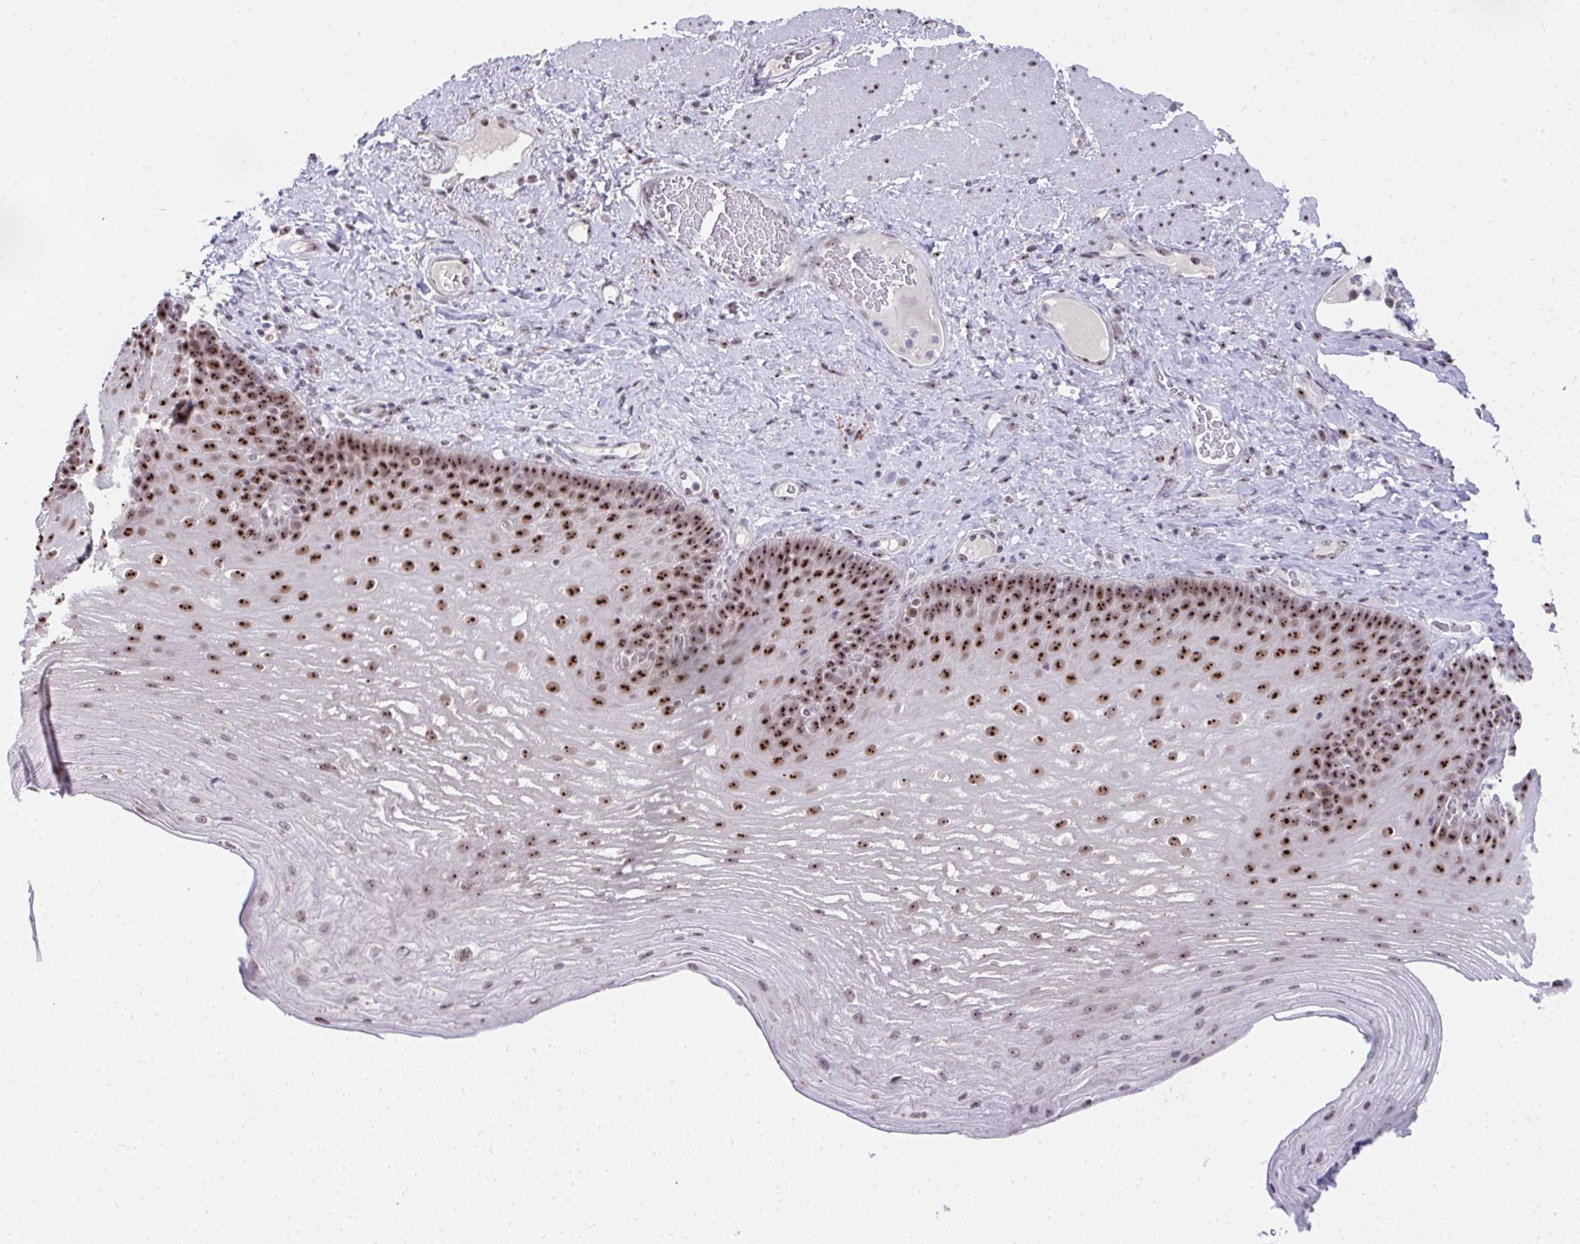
{"staining": {"intensity": "strong", "quantity": "25%-75%", "location": "nuclear"}, "tissue": "esophagus", "cell_type": "Squamous epithelial cells", "image_type": "normal", "snomed": [{"axis": "morphology", "description": "Normal tissue, NOS"}, {"axis": "topography", "description": "Esophagus"}], "caption": "Immunohistochemistry micrograph of normal esophagus: esophagus stained using immunohistochemistry (IHC) reveals high levels of strong protein expression localized specifically in the nuclear of squamous epithelial cells, appearing as a nuclear brown color.", "gene": "HIRA", "patient": {"sex": "male", "age": 62}}